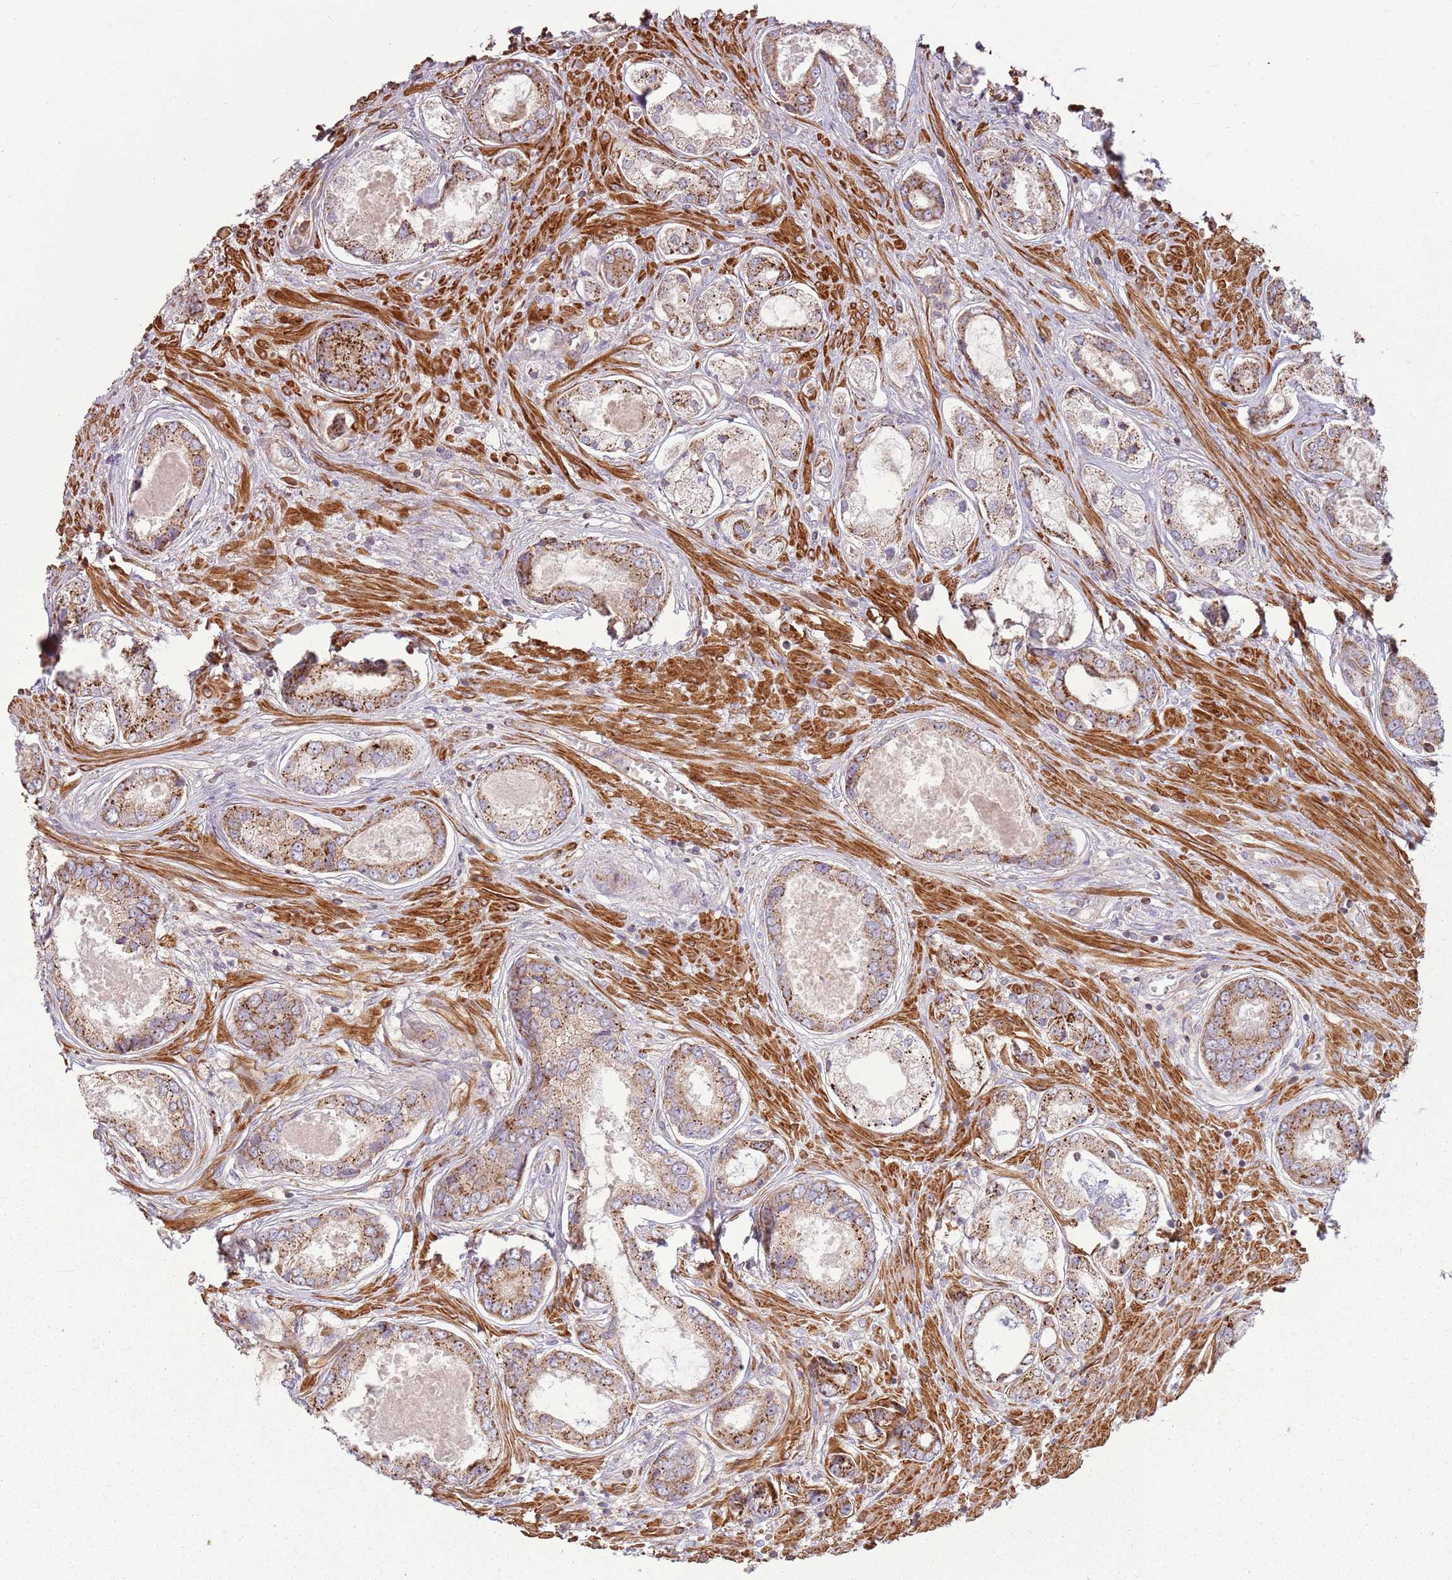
{"staining": {"intensity": "strong", "quantity": "25%-75%", "location": "cytoplasmic/membranous"}, "tissue": "prostate cancer", "cell_type": "Tumor cells", "image_type": "cancer", "snomed": [{"axis": "morphology", "description": "Adenocarcinoma, Low grade"}, {"axis": "topography", "description": "Prostate"}], "caption": "Prostate cancer tissue displays strong cytoplasmic/membranous positivity in about 25%-75% of tumor cells", "gene": "RPL21", "patient": {"sex": "male", "age": 68}}